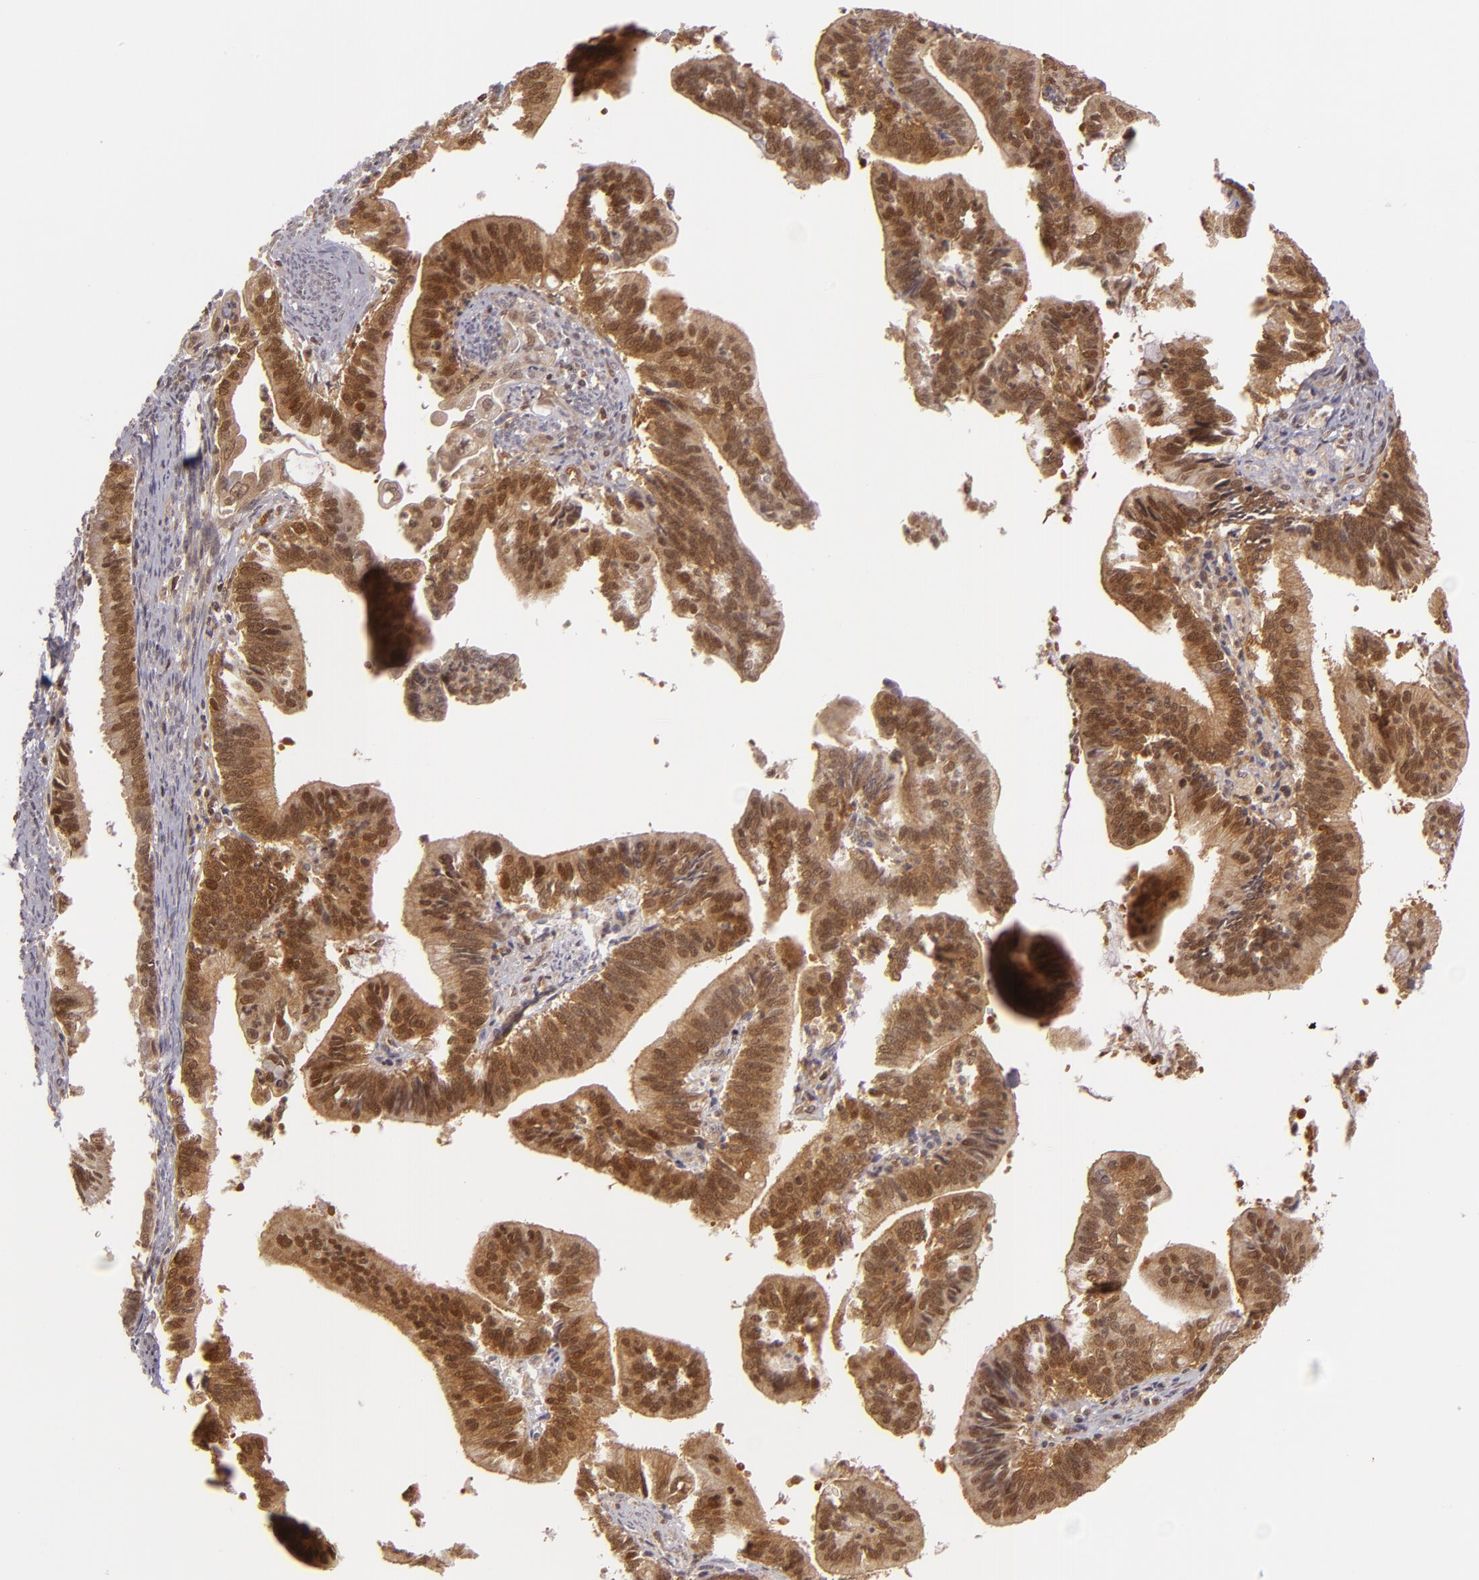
{"staining": {"intensity": "strong", "quantity": ">75%", "location": "cytoplasmic/membranous,nuclear"}, "tissue": "cervical cancer", "cell_type": "Tumor cells", "image_type": "cancer", "snomed": [{"axis": "morphology", "description": "Adenocarcinoma, NOS"}, {"axis": "topography", "description": "Cervix"}], "caption": "Cervical cancer (adenocarcinoma) stained with a brown dye shows strong cytoplasmic/membranous and nuclear positive positivity in about >75% of tumor cells.", "gene": "ZBTB33", "patient": {"sex": "female", "age": 47}}